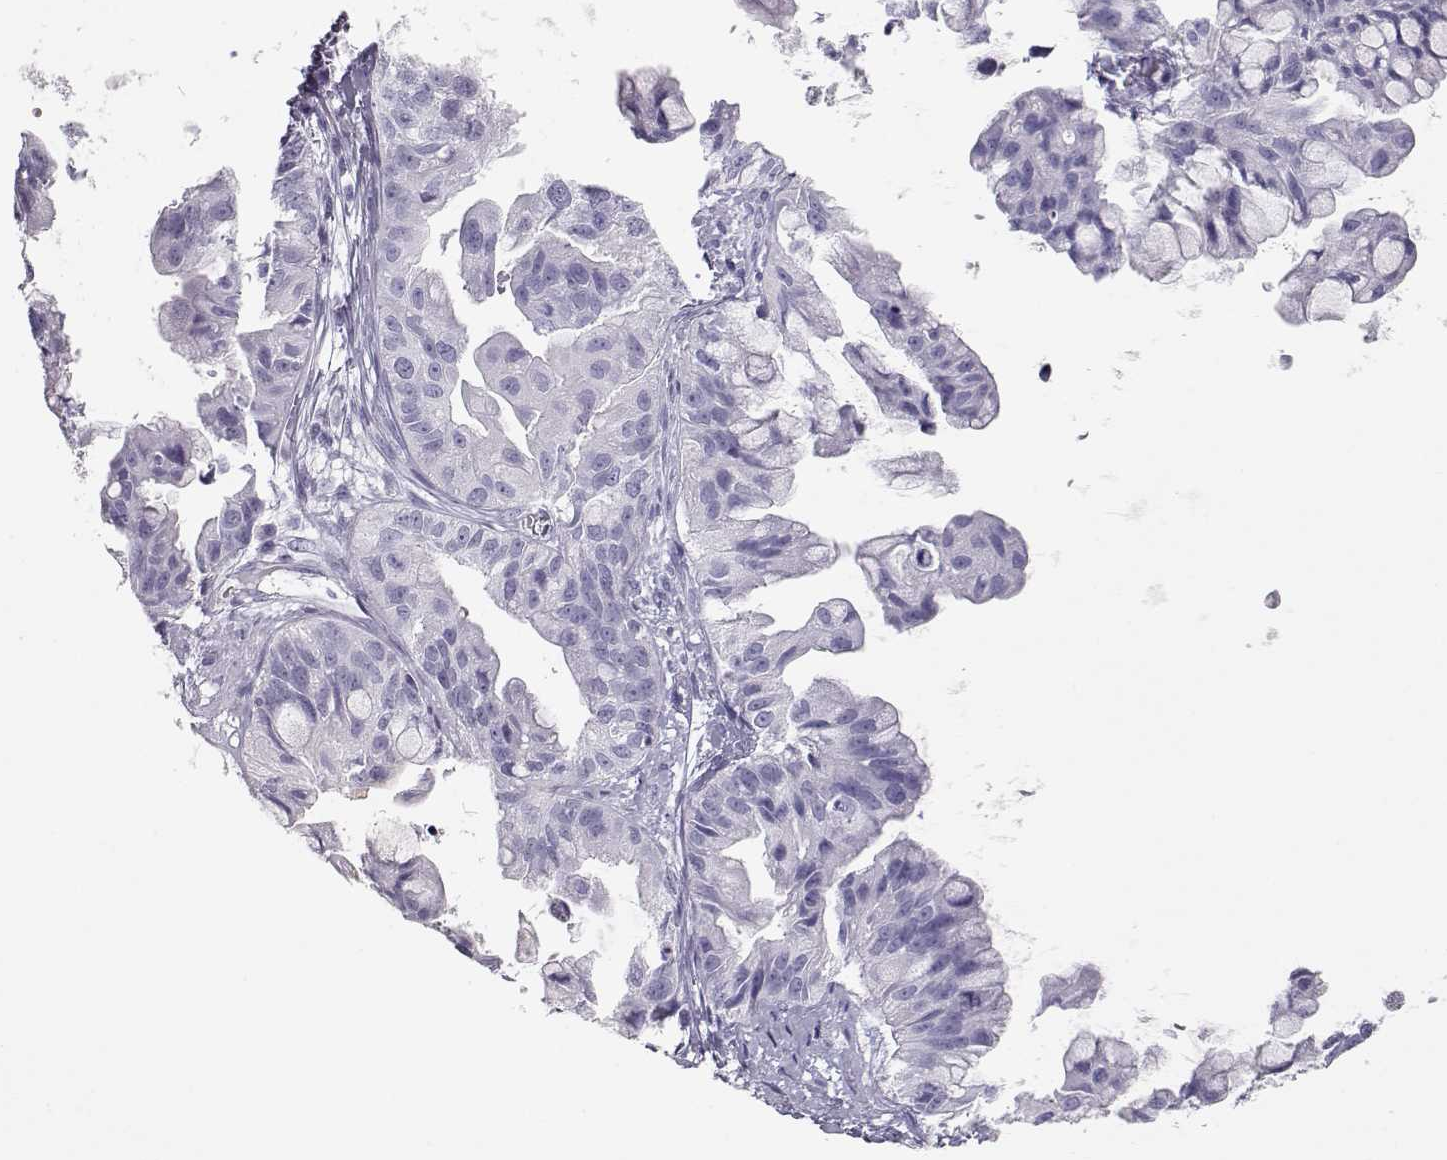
{"staining": {"intensity": "negative", "quantity": "none", "location": "none"}, "tissue": "ovarian cancer", "cell_type": "Tumor cells", "image_type": "cancer", "snomed": [{"axis": "morphology", "description": "Cystadenocarcinoma, mucinous, NOS"}, {"axis": "topography", "description": "Ovary"}], "caption": "Image shows no significant protein expression in tumor cells of ovarian cancer.", "gene": "TKTL1", "patient": {"sex": "female", "age": 76}}